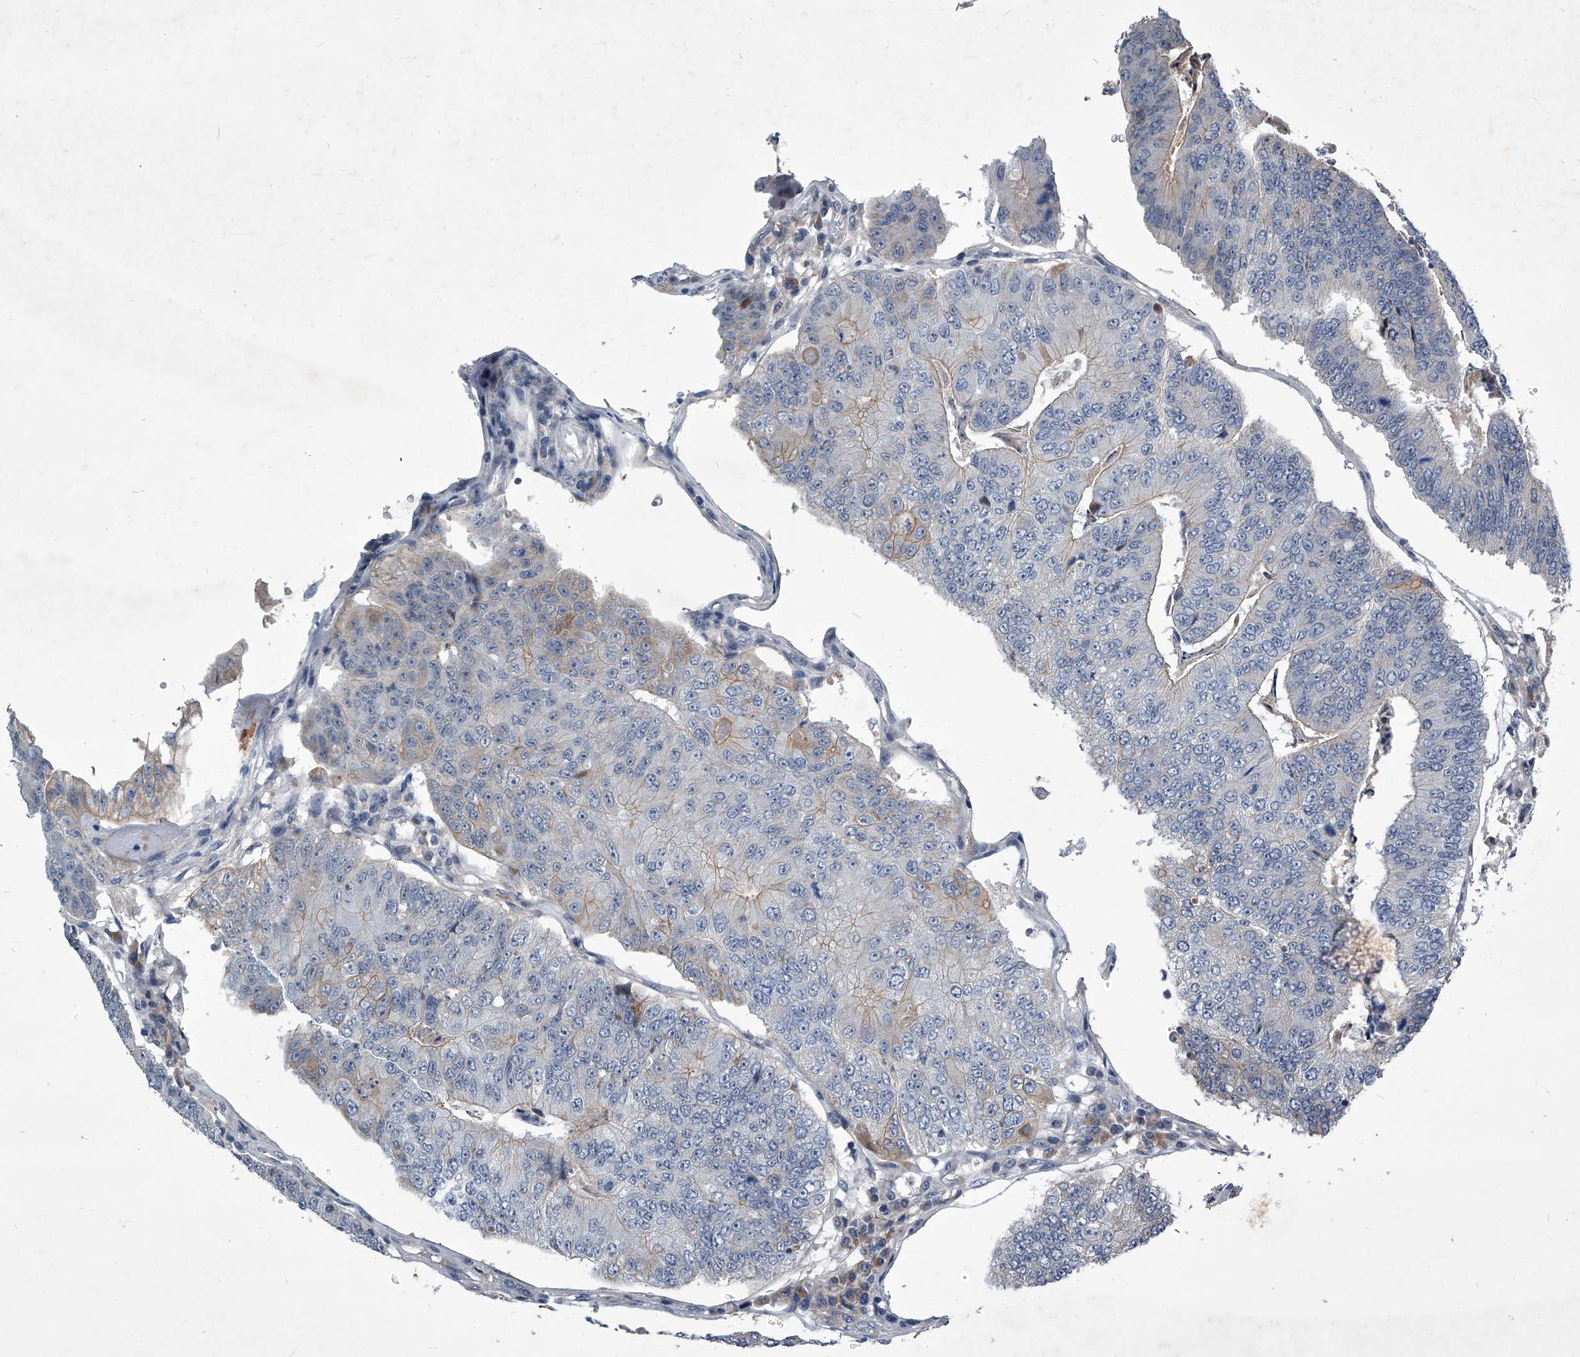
{"staining": {"intensity": "weak", "quantity": "<25%", "location": "cytoplasmic/membranous"}, "tissue": "colorectal cancer", "cell_type": "Tumor cells", "image_type": "cancer", "snomed": [{"axis": "morphology", "description": "Adenocarcinoma, NOS"}, {"axis": "topography", "description": "Colon"}], "caption": "Human adenocarcinoma (colorectal) stained for a protein using immunohistochemistry (IHC) exhibits no expression in tumor cells.", "gene": "ZNF76", "patient": {"sex": "female", "age": 67}}